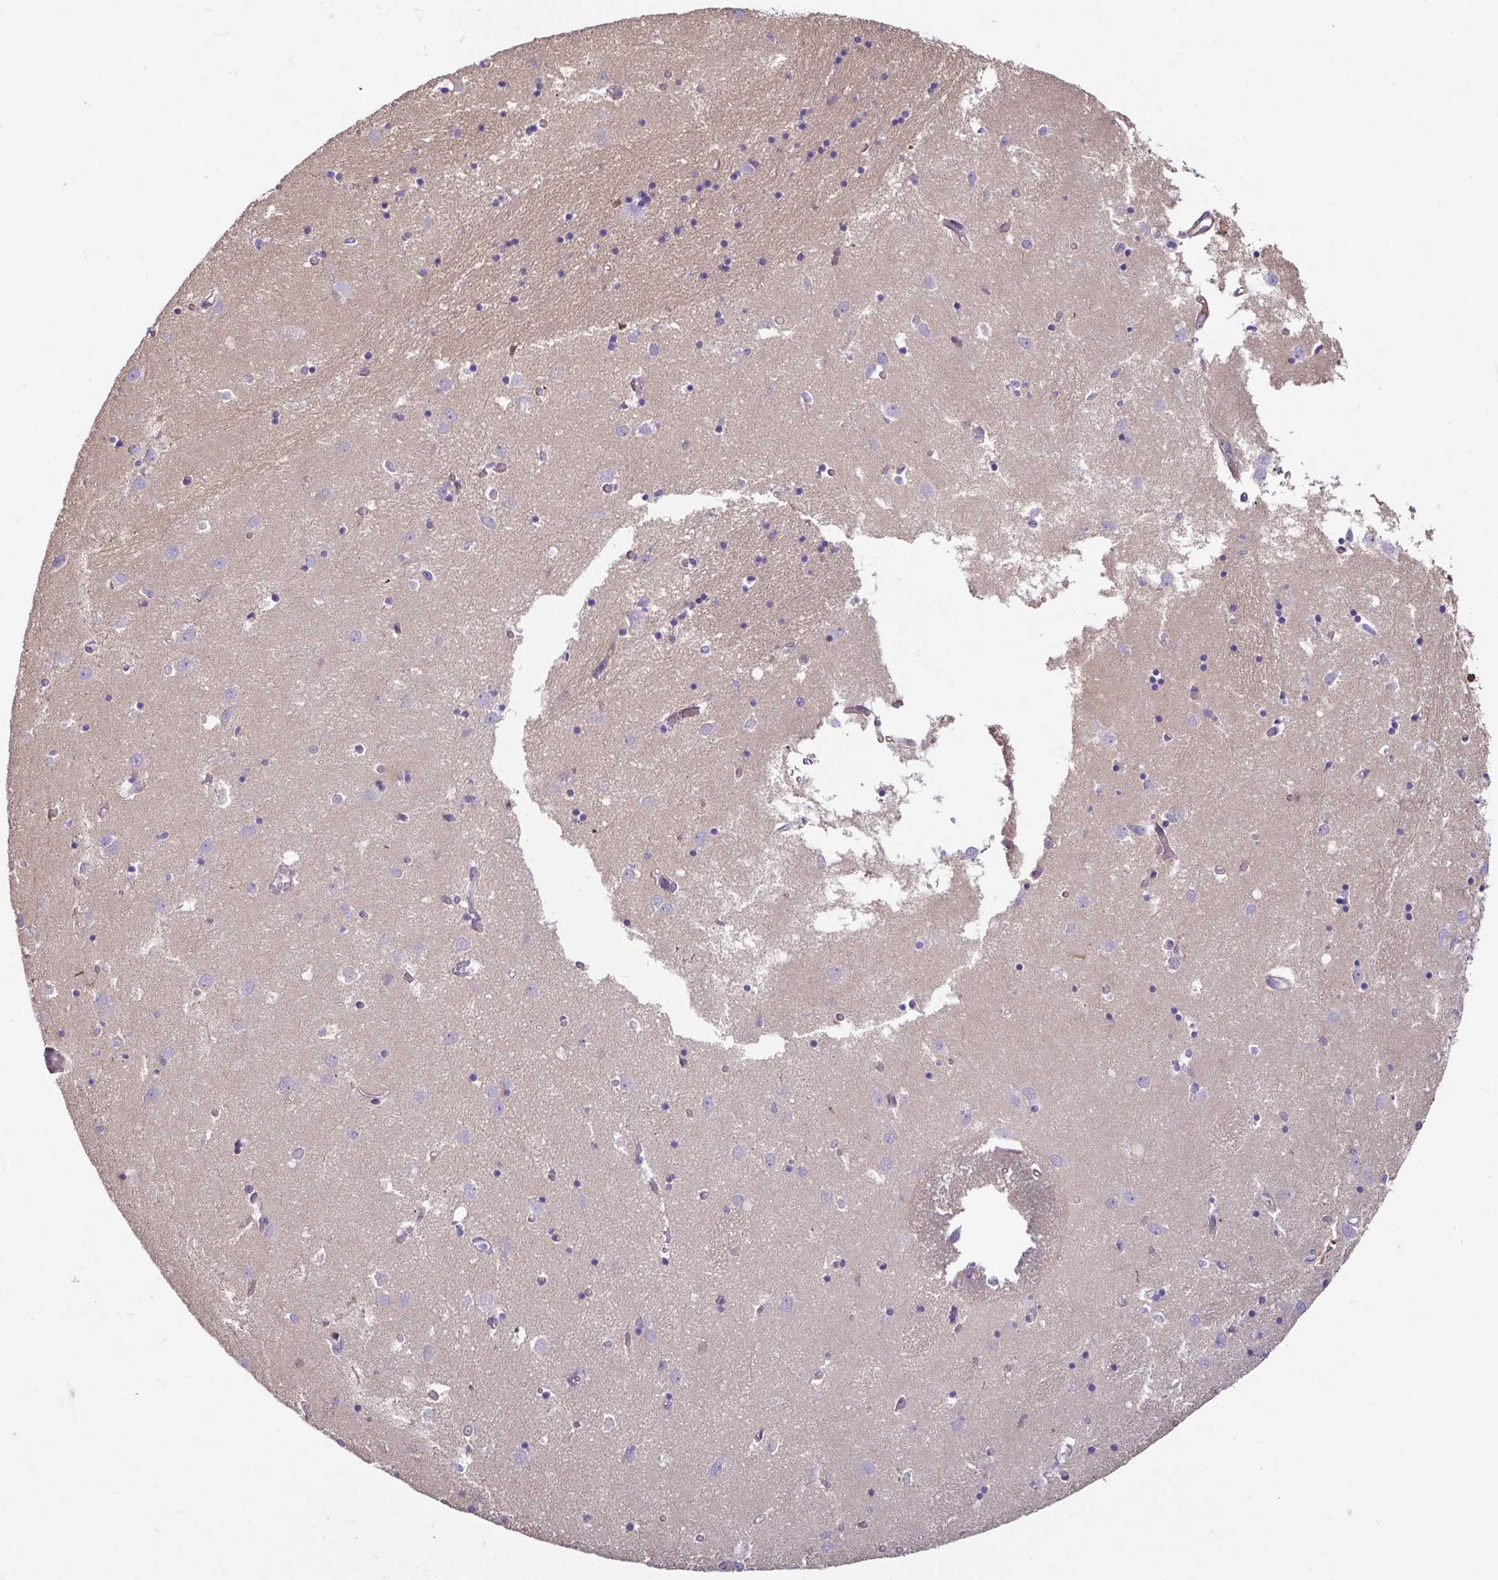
{"staining": {"intensity": "negative", "quantity": "none", "location": "none"}, "tissue": "caudate", "cell_type": "Glial cells", "image_type": "normal", "snomed": [{"axis": "morphology", "description": "Normal tissue, NOS"}, {"axis": "topography", "description": "Lateral ventricle wall"}], "caption": "Benign caudate was stained to show a protein in brown. There is no significant expression in glial cells. (DAB (3,3'-diaminobenzidine) immunohistochemistry visualized using brightfield microscopy, high magnification).", "gene": "CASP14", "patient": {"sex": "male", "age": 70}}